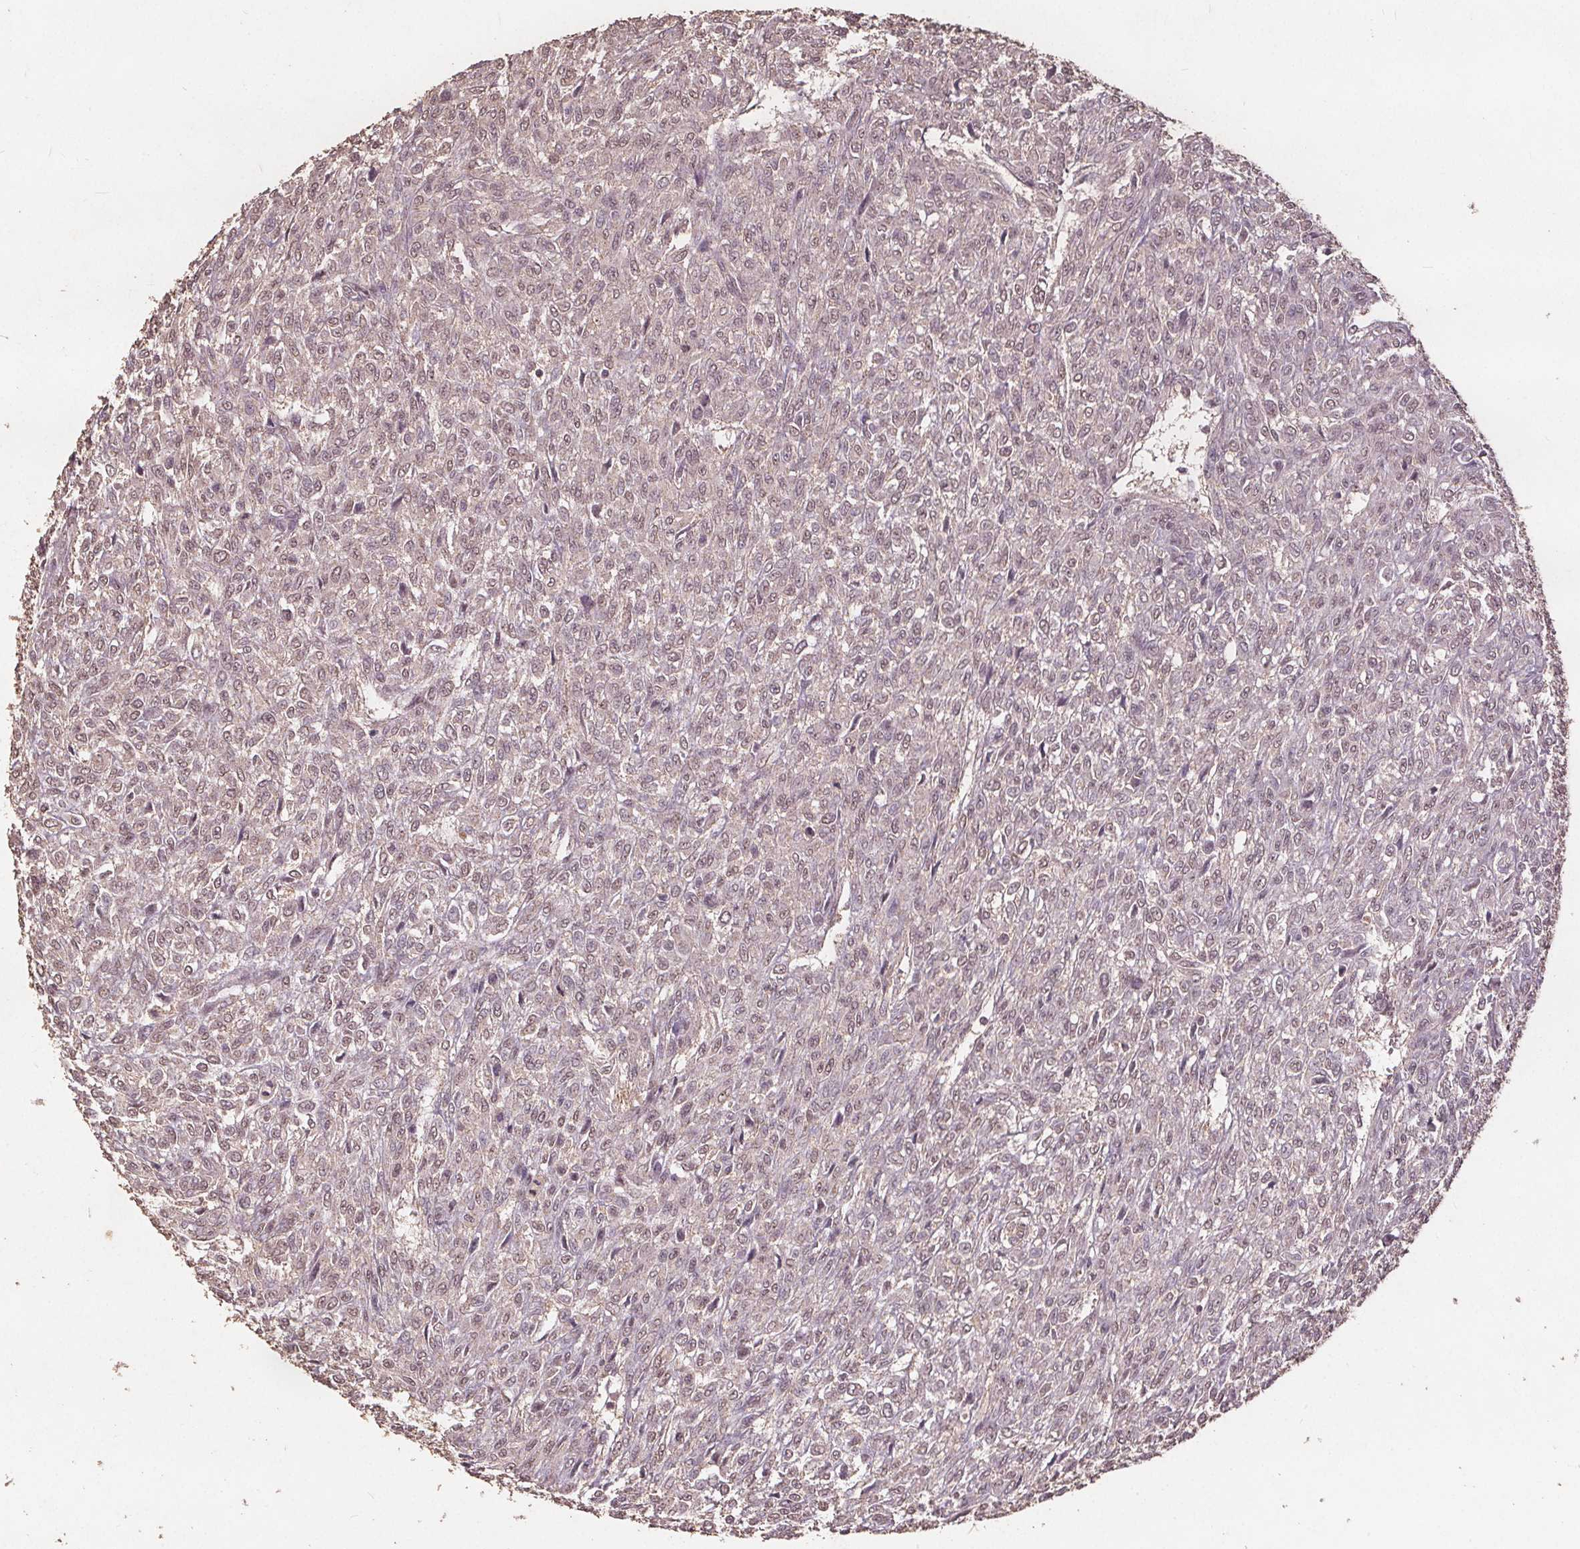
{"staining": {"intensity": "weak", "quantity": "<25%", "location": "nuclear"}, "tissue": "renal cancer", "cell_type": "Tumor cells", "image_type": "cancer", "snomed": [{"axis": "morphology", "description": "Adenocarcinoma, NOS"}, {"axis": "topography", "description": "Kidney"}], "caption": "The immunohistochemistry histopathology image has no significant positivity in tumor cells of adenocarcinoma (renal) tissue.", "gene": "DSG3", "patient": {"sex": "male", "age": 58}}